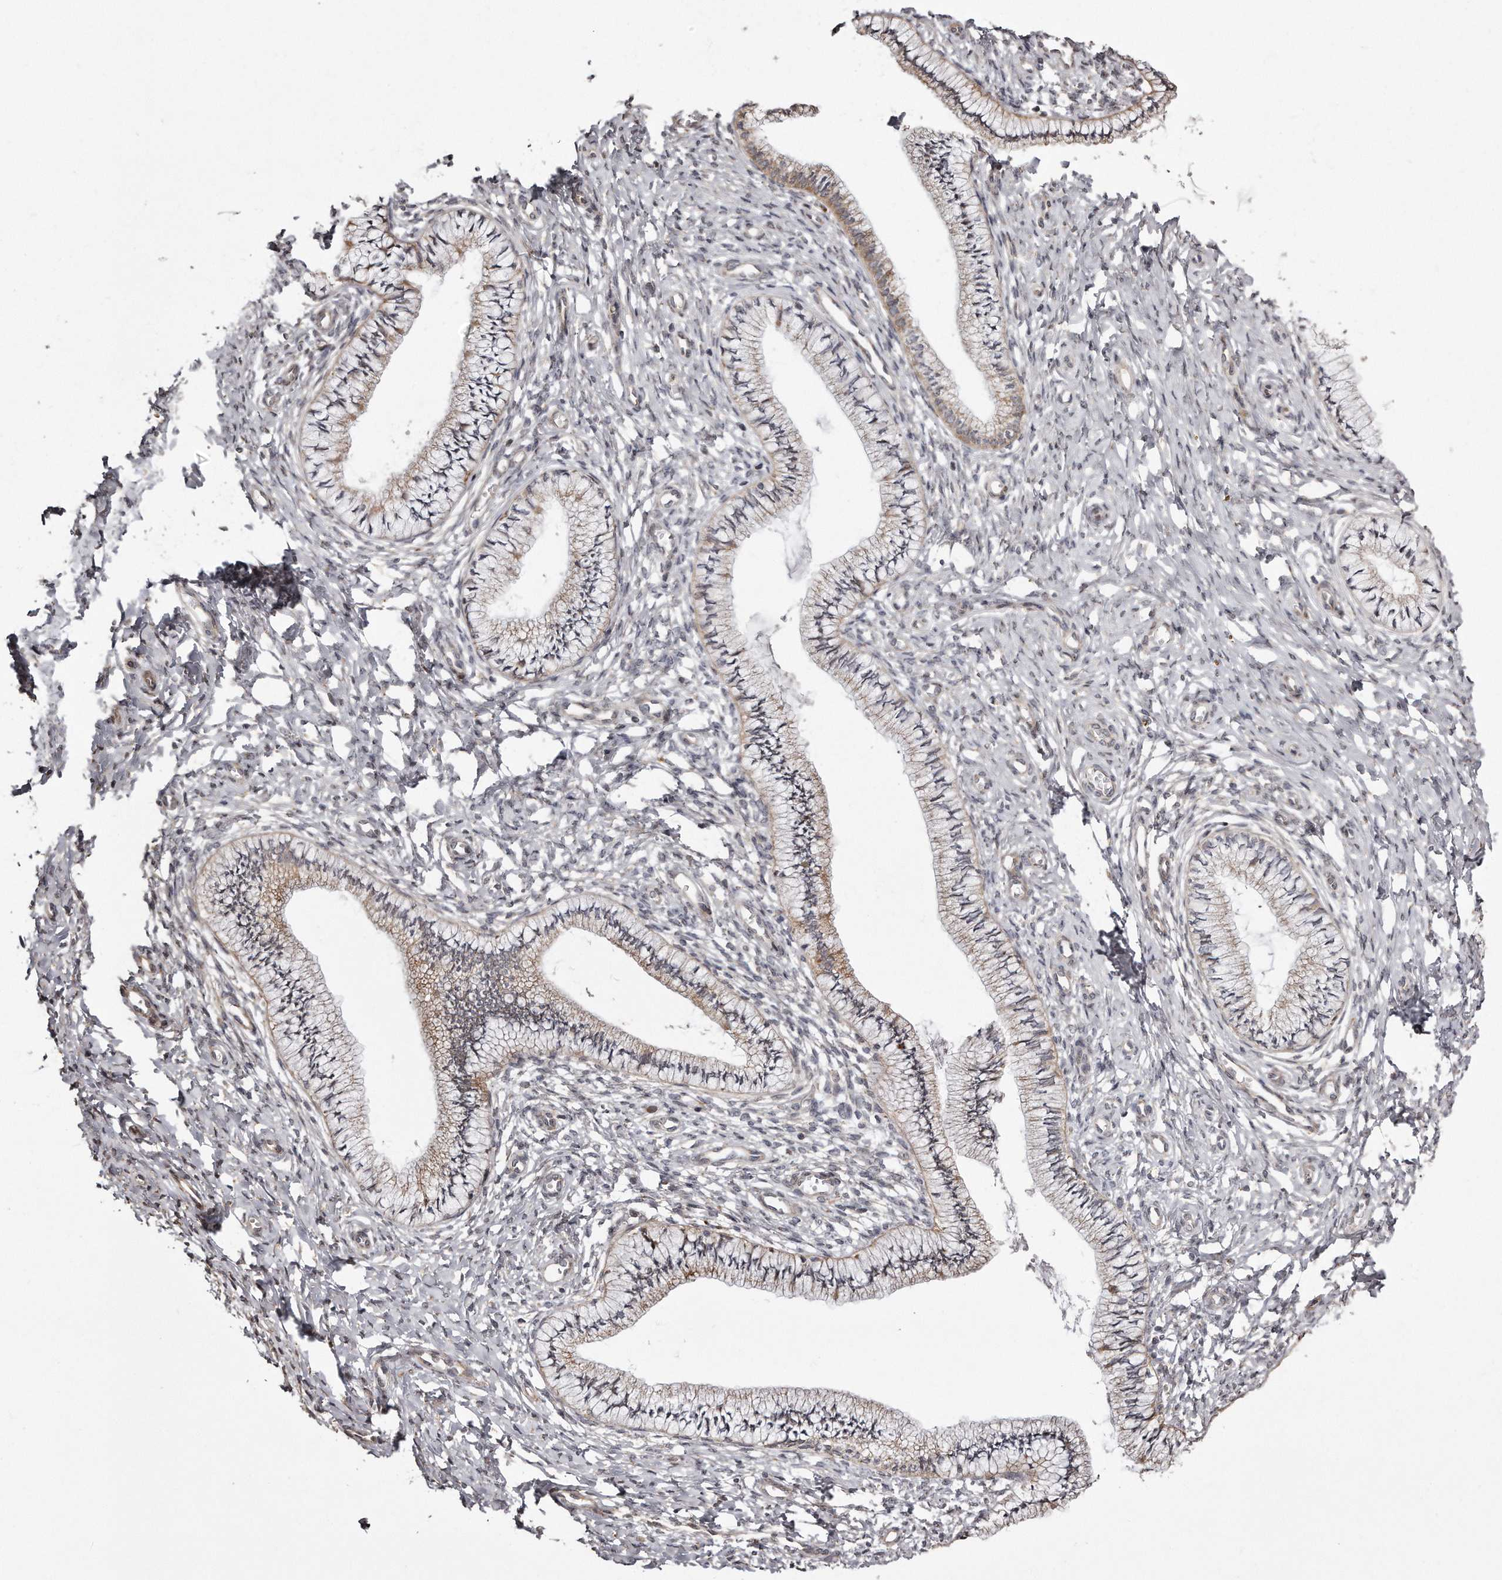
{"staining": {"intensity": "weak", "quantity": "25%-75%", "location": "cytoplasmic/membranous"}, "tissue": "cervix", "cell_type": "Glandular cells", "image_type": "normal", "snomed": [{"axis": "morphology", "description": "Normal tissue, NOS"}, {"axis": "topography", "description": "Cervix"}], "caption": "This image shows immunohistochemistry staining of benign cervix, with low weak cytoplasmic/membranous positivity in approximately 25%-75% of glandular cells.", "gene": "TRAPPC14", "patient": {"sex": "female", "age": 36}}